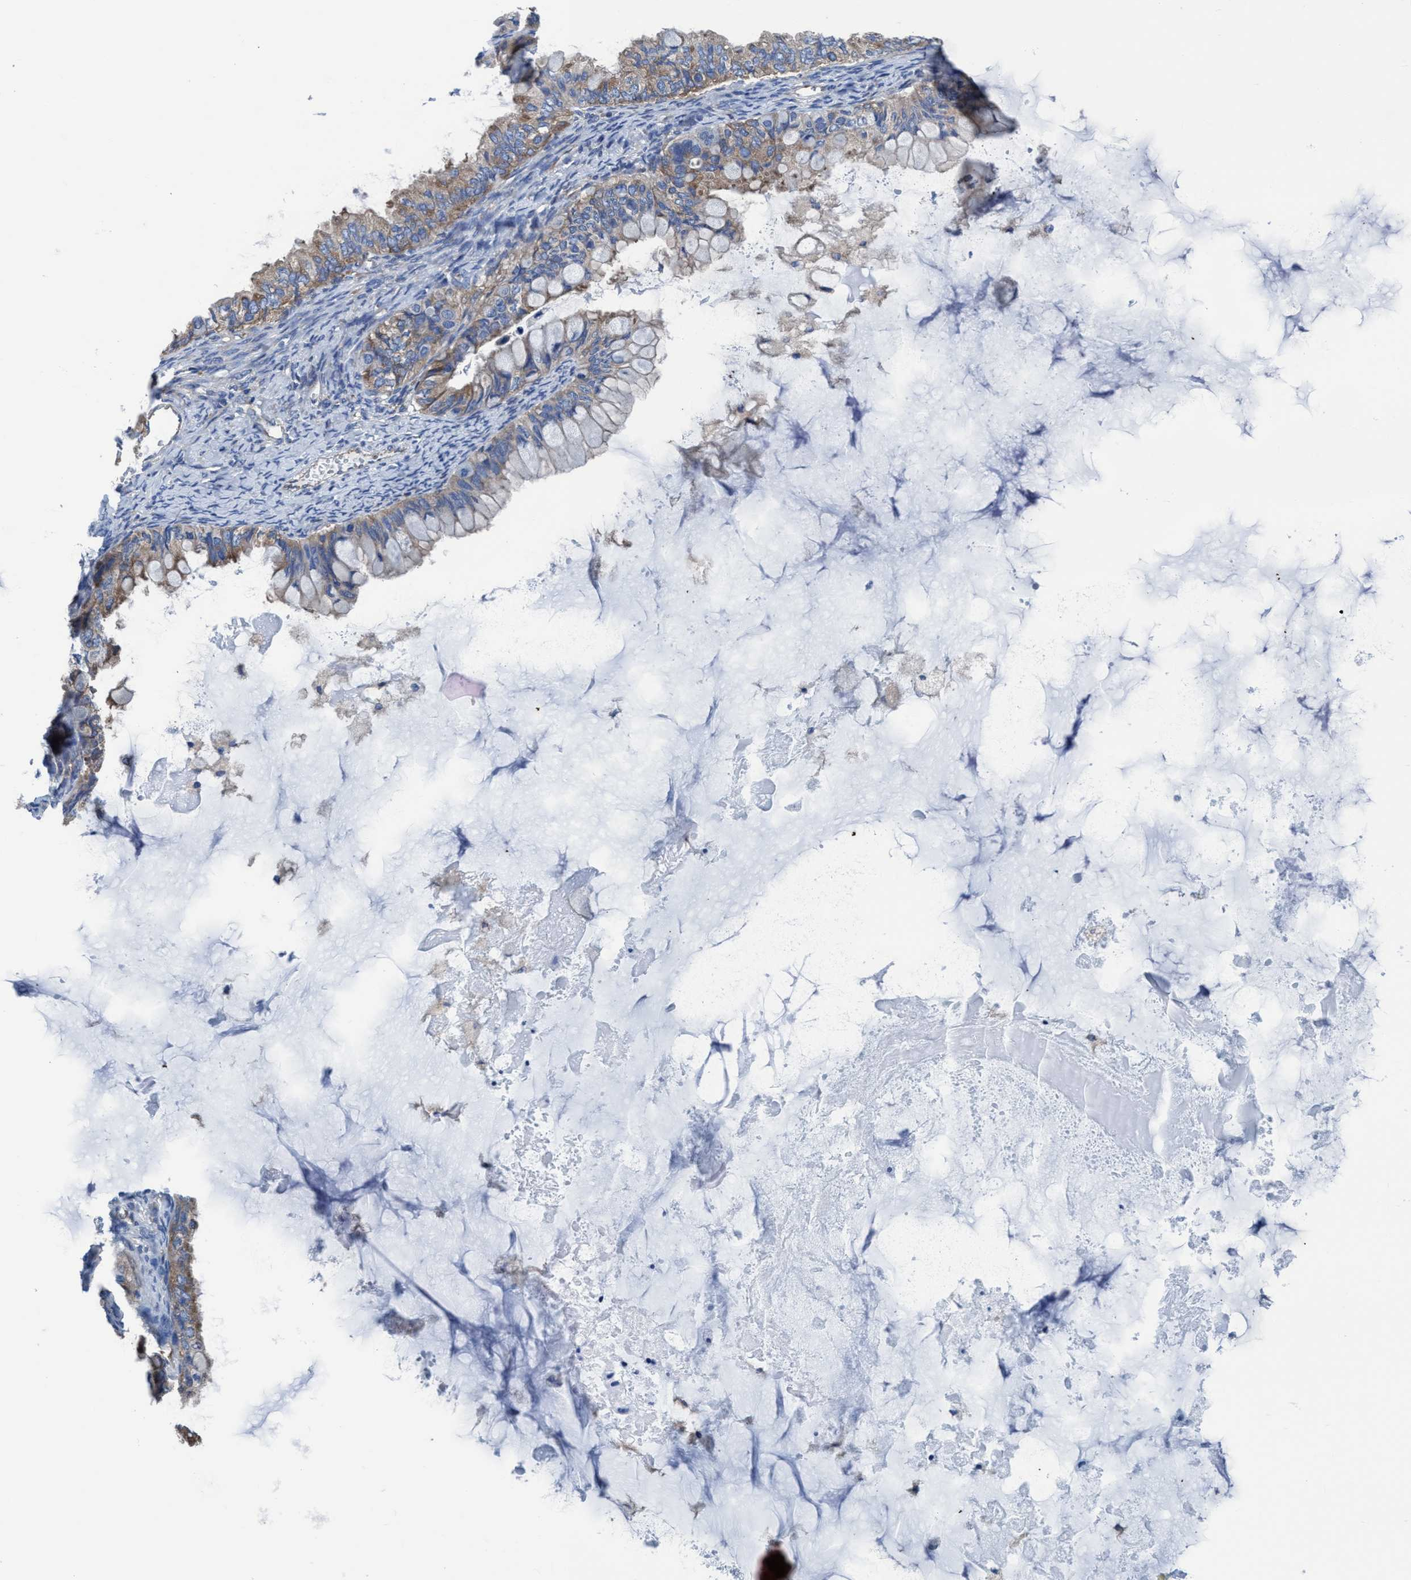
{"staining": {"intensity": "weak", "quantity": "25%-75%", "location": "cytoplasmic/membranous"}, "tissue": "ovarian cancer", "cell_type": "Tumor cells", "image_type": "cancer", "snomed": [{"axis": "morphology", "description": "Cystadenocarcinoma, mucinous, NOS"}, {"axis": "topography", "description": "Ovary"}], "caption": "Protein staining of mucinous cystadenocarcinoma (ovarian) tissue shows weak cytoplasmic/membranous staining in about 25%-75% of tumor cells.", "gene": "NMT1", "patient": {"sex": "female", "age": 80}}